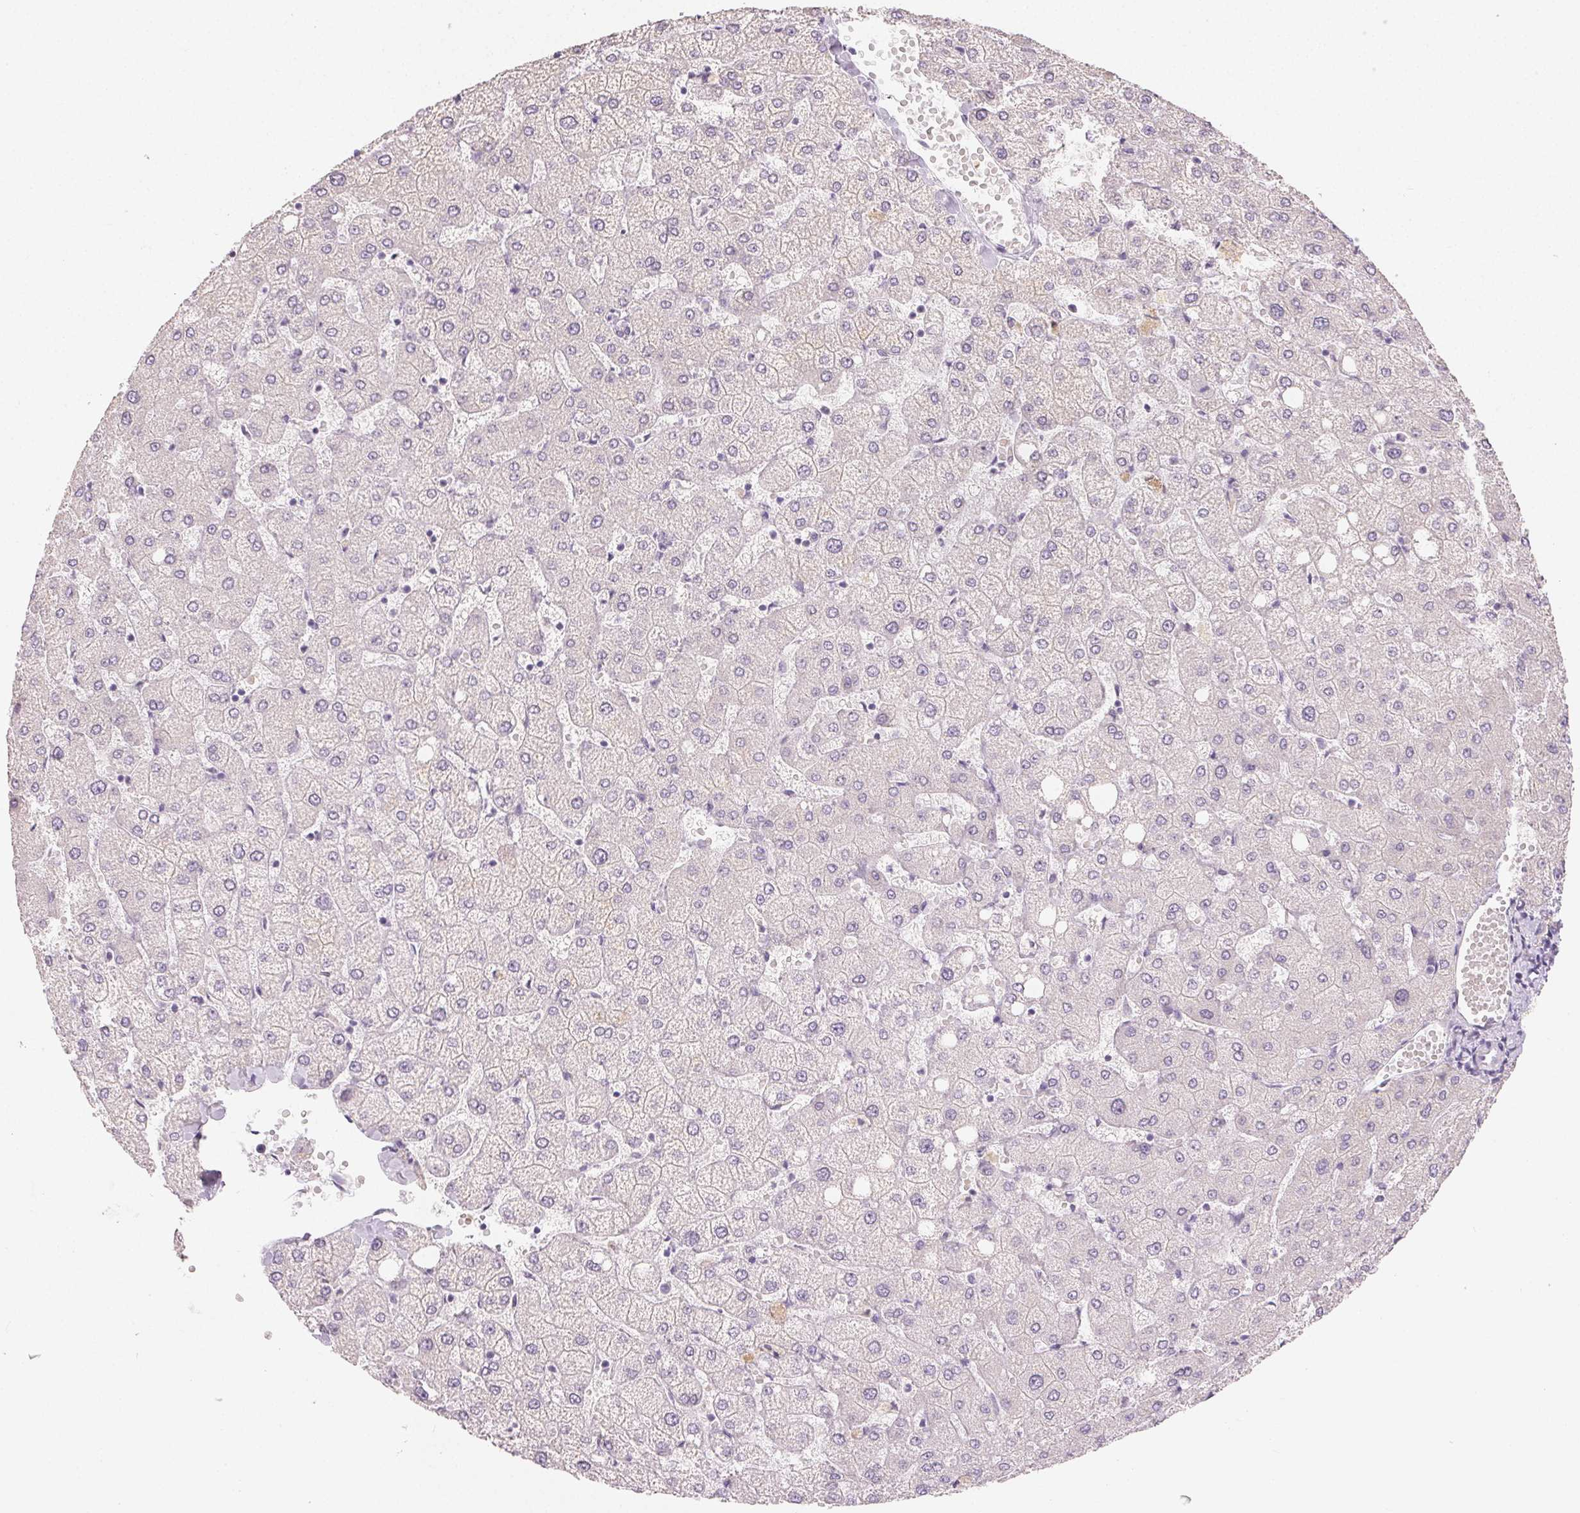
{"staining": {"intensity": "negative", "quantity": "none", "location": "none"}, "tissue": "liver", "cell_type": "Cholangiocytes", "image_type": "normal", "snomed": [{"axis": "morphology", "description": "Normal tissue, NOS"}, {"axis": "topography", "description": "Liver"}], "caption": "Immunohistochemical staining of normal liver demonstrates no significant expression in cholangiocytes.", "gene": "SFTPD", "patient": {"sex": "female", "age": 54}}